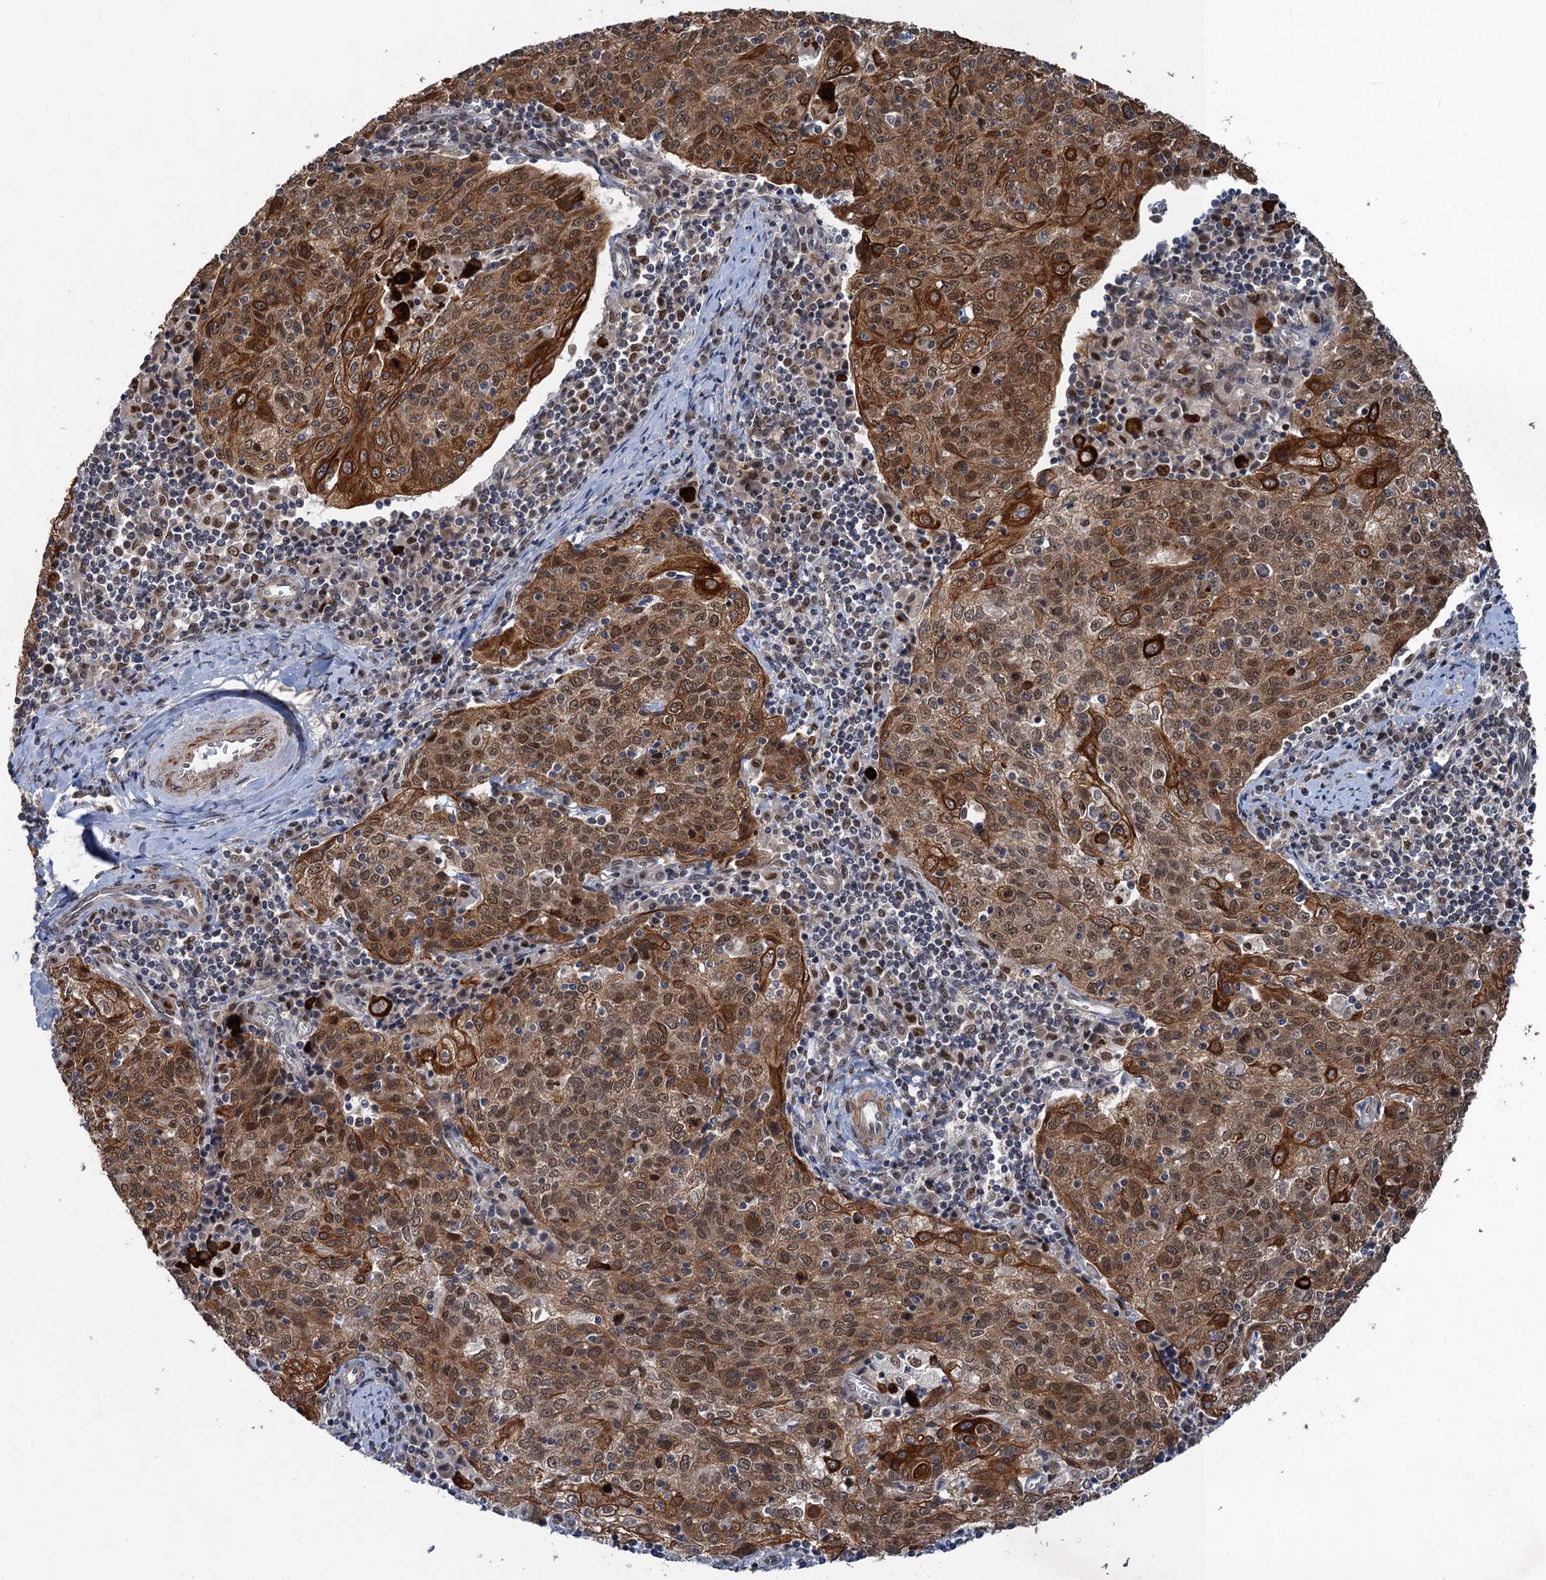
{"staining": {"intensity": "moderate", "quantity": ">75%", "location": "cytoplasmic/membranous,nuclear"}, "tissue": "cervical cancer", "cell_type": "Tumor cells", "image_type": "cancer", "snomed": [{"axis": "morphology", "description": "Squamous cell carcinoma, NOS"}, {"axis": "topography", "description": "Cervix"}], "caption": "Immunohistochemistry (IHC) micrograph of neoplastic tissue: cervical squamous cell carcinoma stained using IHC demonstrates medium levels of moderate protein expression localized specifically in the cytoplasmic/membranous and nuclear of tumor cells, appearing as a cytoplasmic/membranous and nuclear brown color.", "gene": "TTC31", "patient": {"sex": "female", "age": 48}}